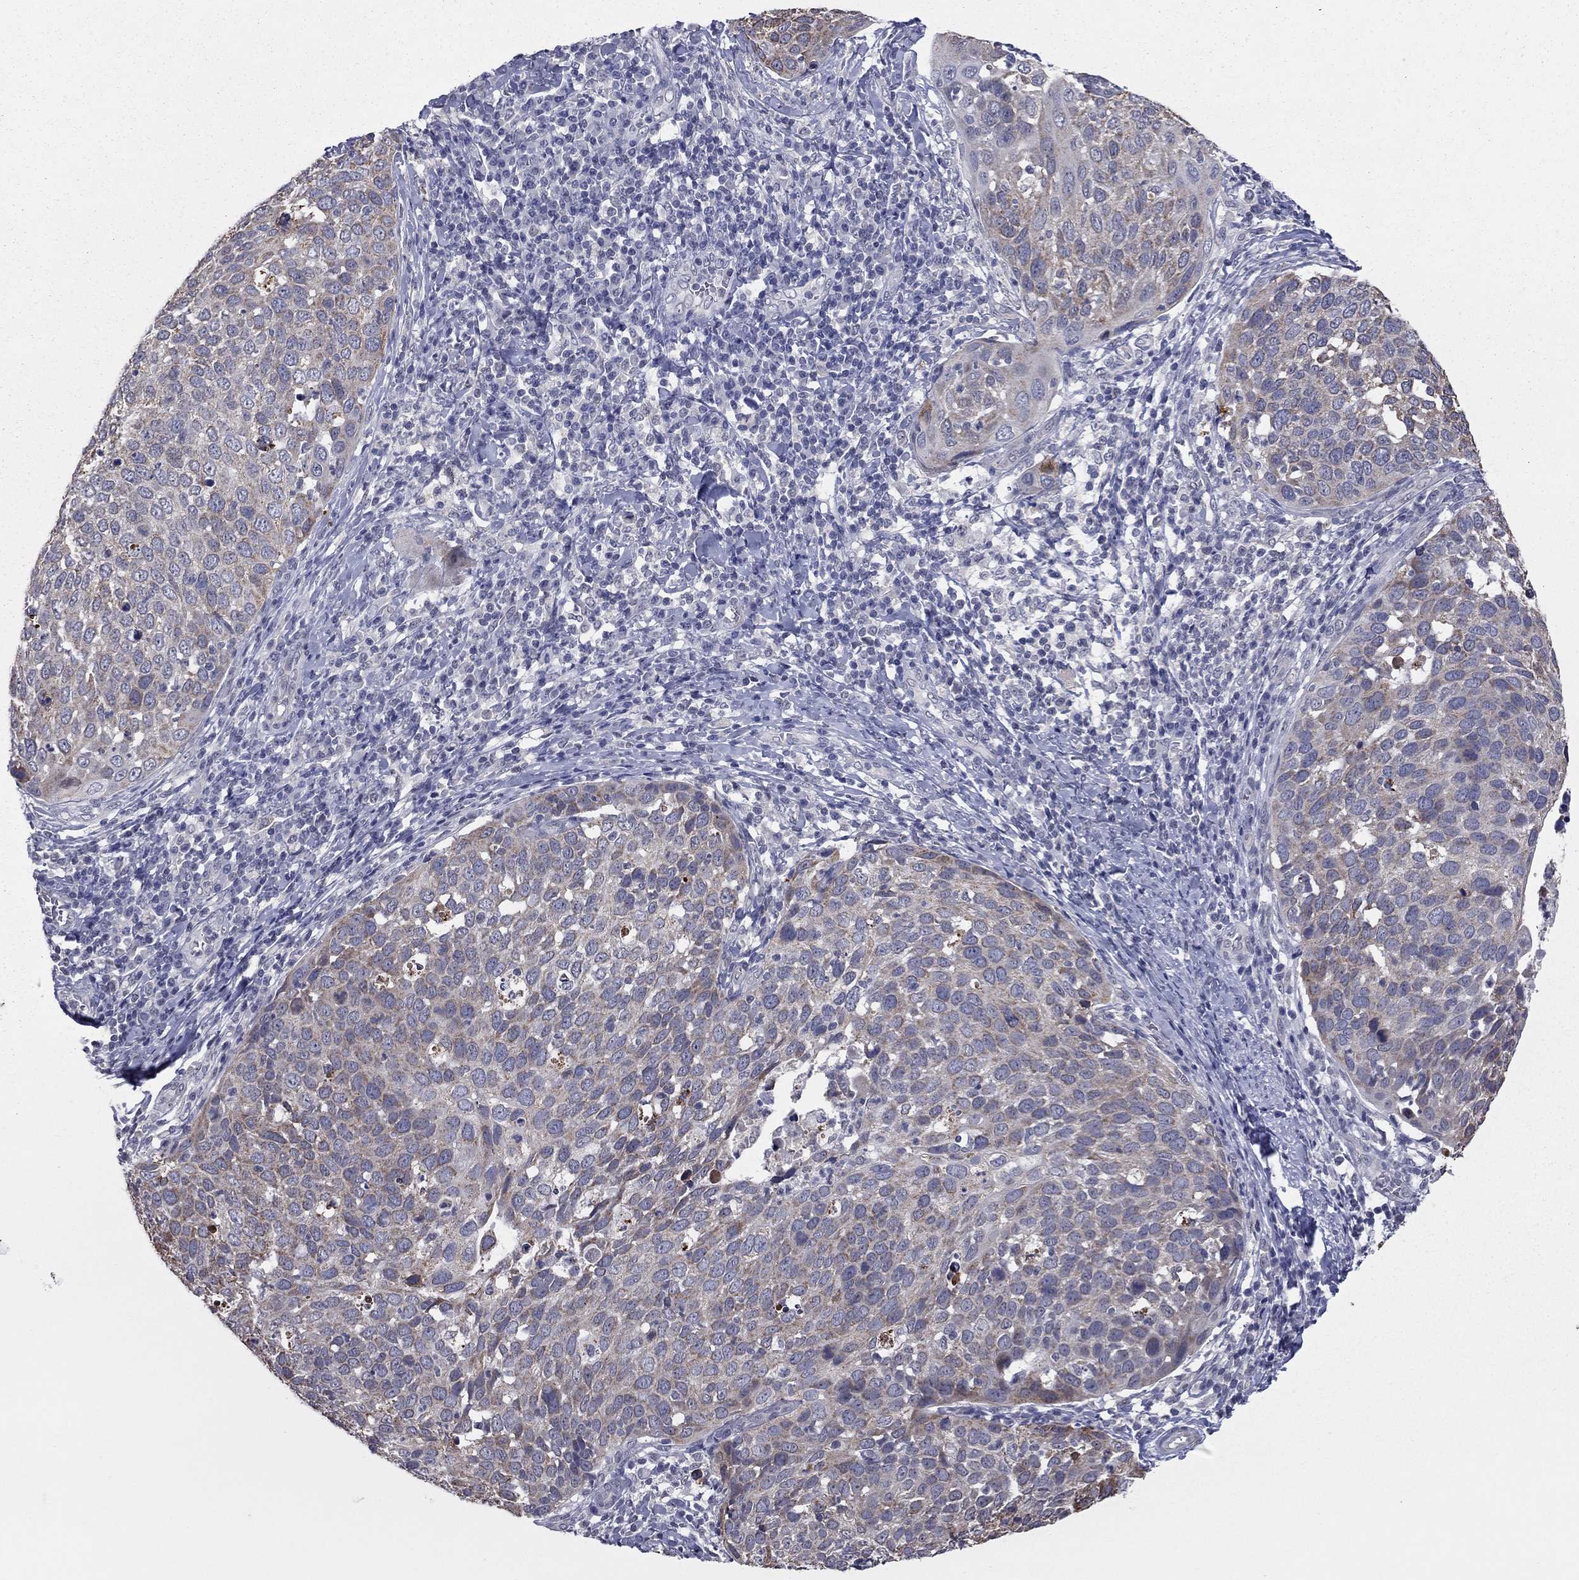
{"staining": {"intensity": "moderate", "quantity": "25%-75%", "location": "cytoplasmic/membranous"}, "tissue": "cervical cancer", "cell_type": "Tumor cells", "image_type": "cancer", "snomed": [{"axis": "morphology", "description": "Squamous cell carcinoma, NOS"}, {"axis": "topography", "description": "Cervix"}], "caption": "Immunohistochemistry (IHC) (DAB) staining of human squamous cell carcinoma (cervical) reveals moderate cytoplasmic/membranous protein positivity in approximately 25%-75% of tumor cells. (DAB IHC with brightfield microscopy, high magnification).", "gene": "SHOC2", "patient": {"sex": "female", "age": 54}}